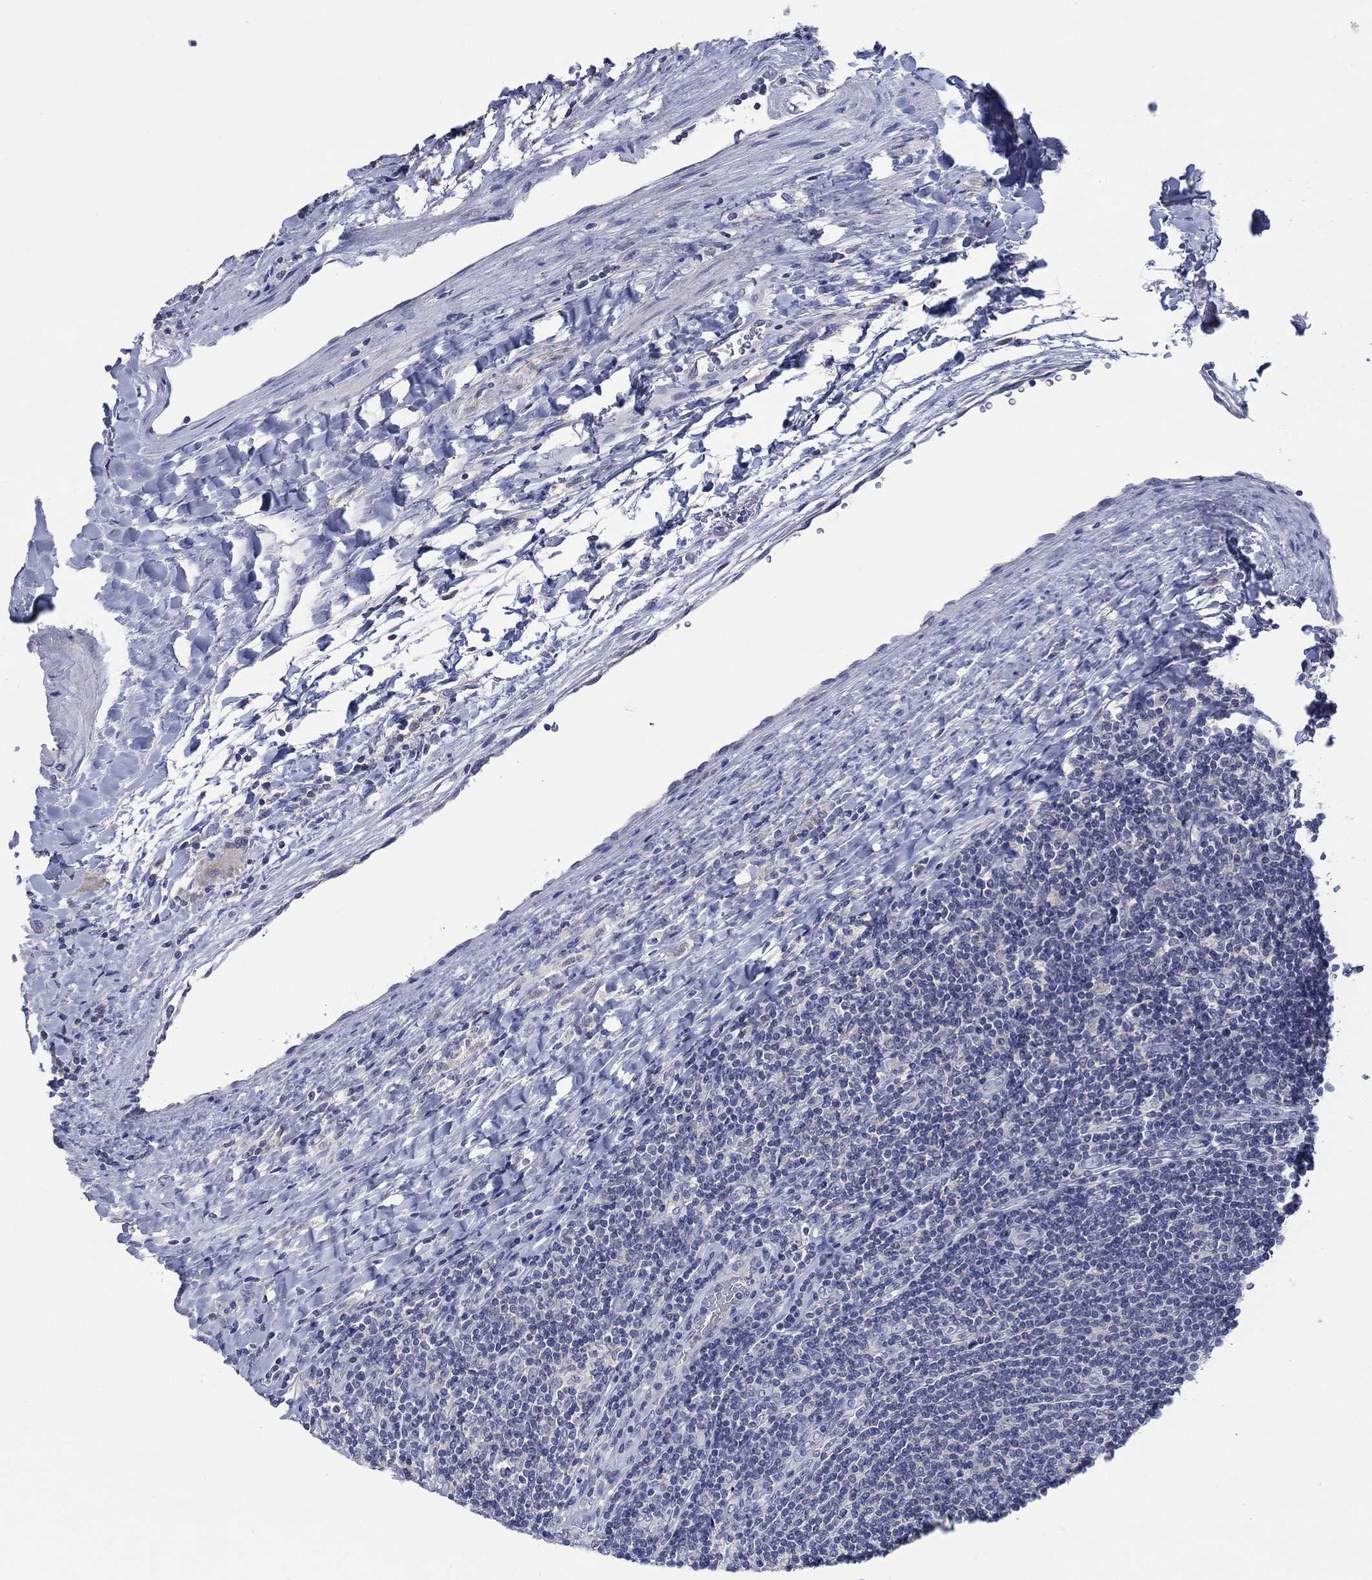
{"staining": {"intensity": "negative", "quantity": "none", "location": "none"}, "tissue": "lymphoma", "cell_type": "Tumor cells", "image_type": "cancer", "snomed": [{"axis": "morphology", "description": "Hodgkin's disease, NOS"}, {"axis": "topography", "description": "Lymph node"}], "caption": "Immunohistochemistry of human lymphoma demonstrates no staining in tumor cells.", "gene": "FER1L6", "patient": {"sex": "male", "age": 40}}